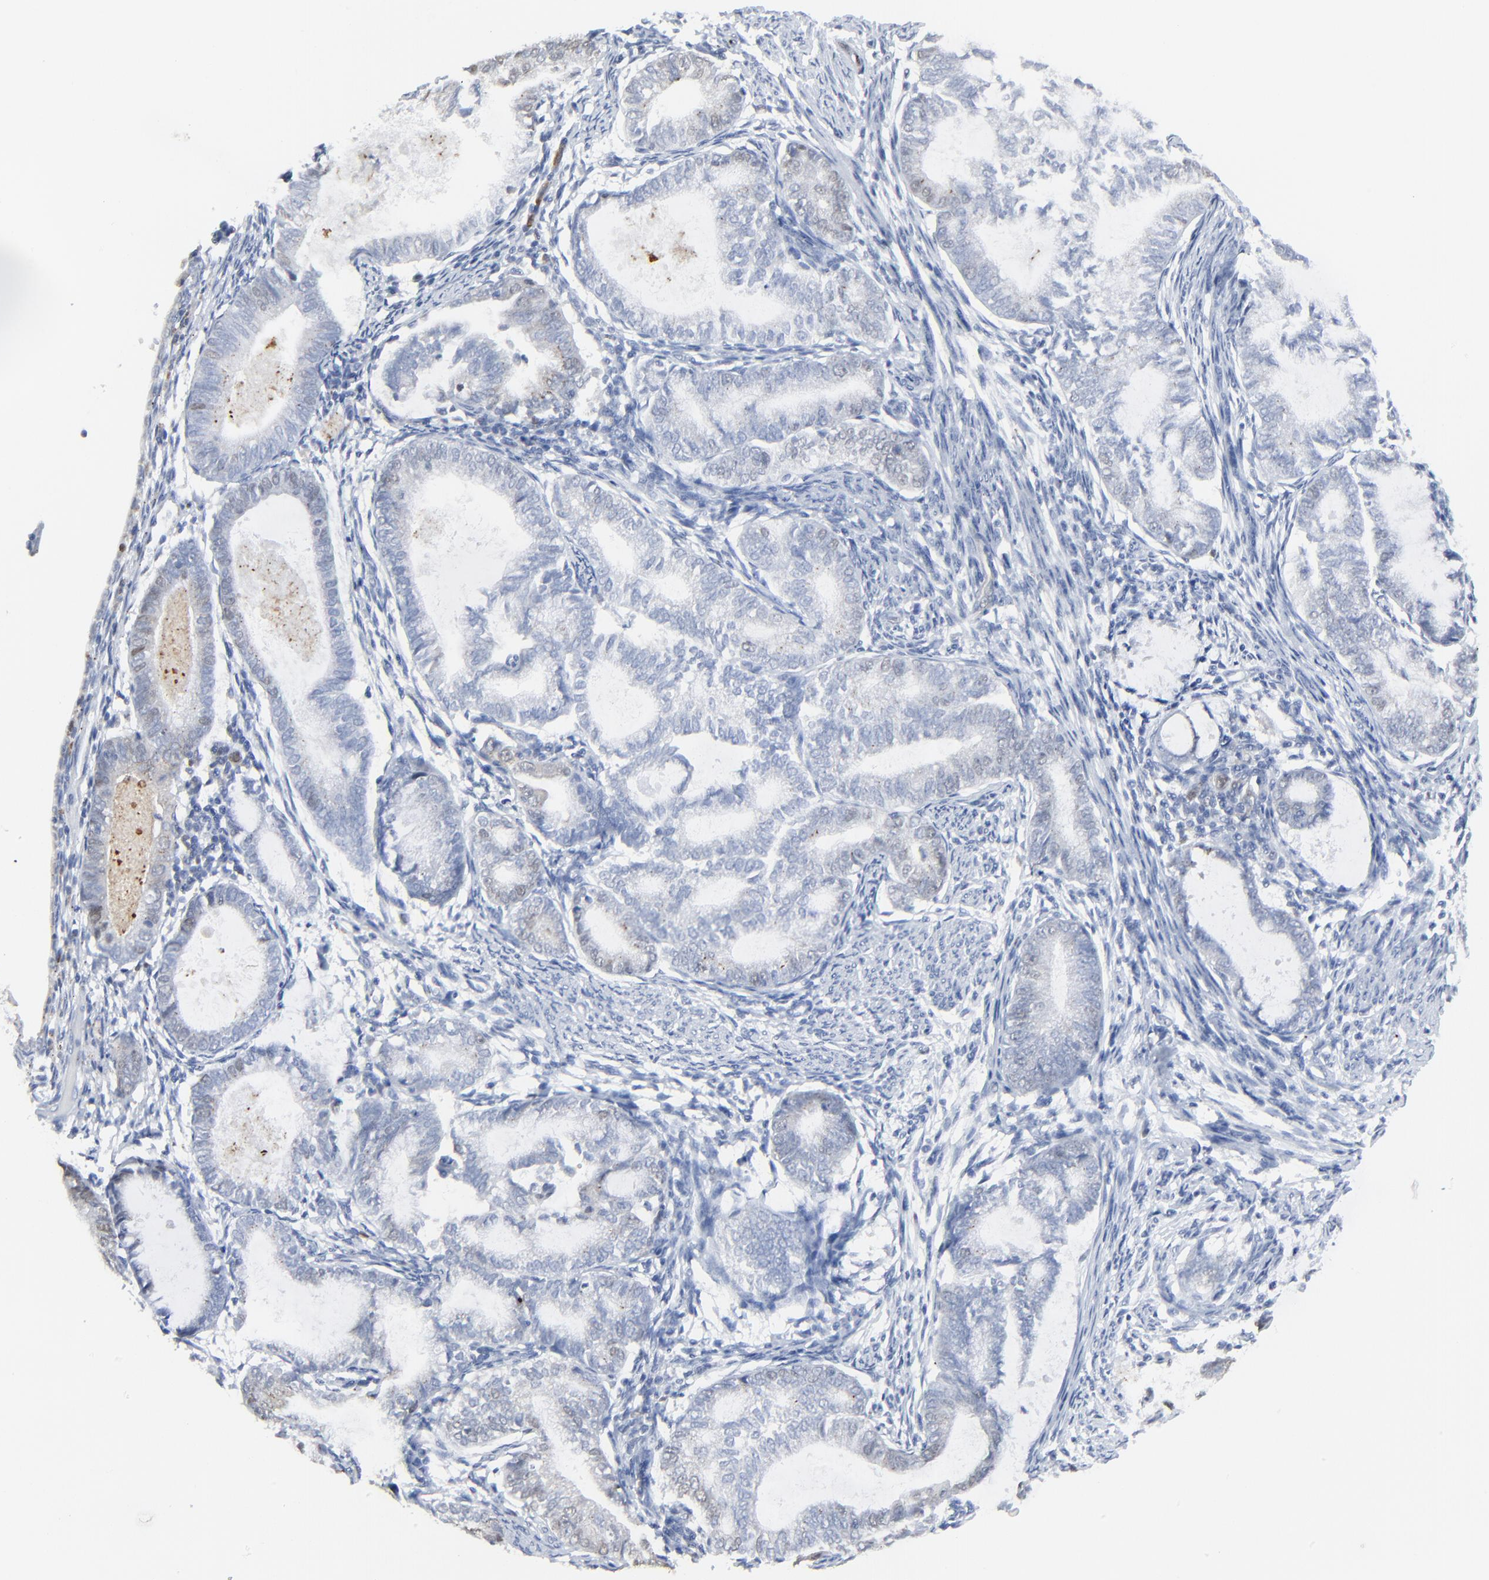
{"staining": {"intensity": "weak", "quantity": "<25%", "location": "nuclear"}, "tissue": "endometrial cancer", "cell_type": "Tumor cells", "image_type": "cancer", "snomed": [{"axis": "morphology", "description": "Adenocarcinoma, NOS"}, {"axis": "topography", "description": "Endometrium"}], "caption": "Histopathology image shows no protein positivity in tumor cells of endometrial cancer (adenocarcinoma) tissue.", "gene": "BIRC3", "patient": {"sex": "female", "age": 63}}